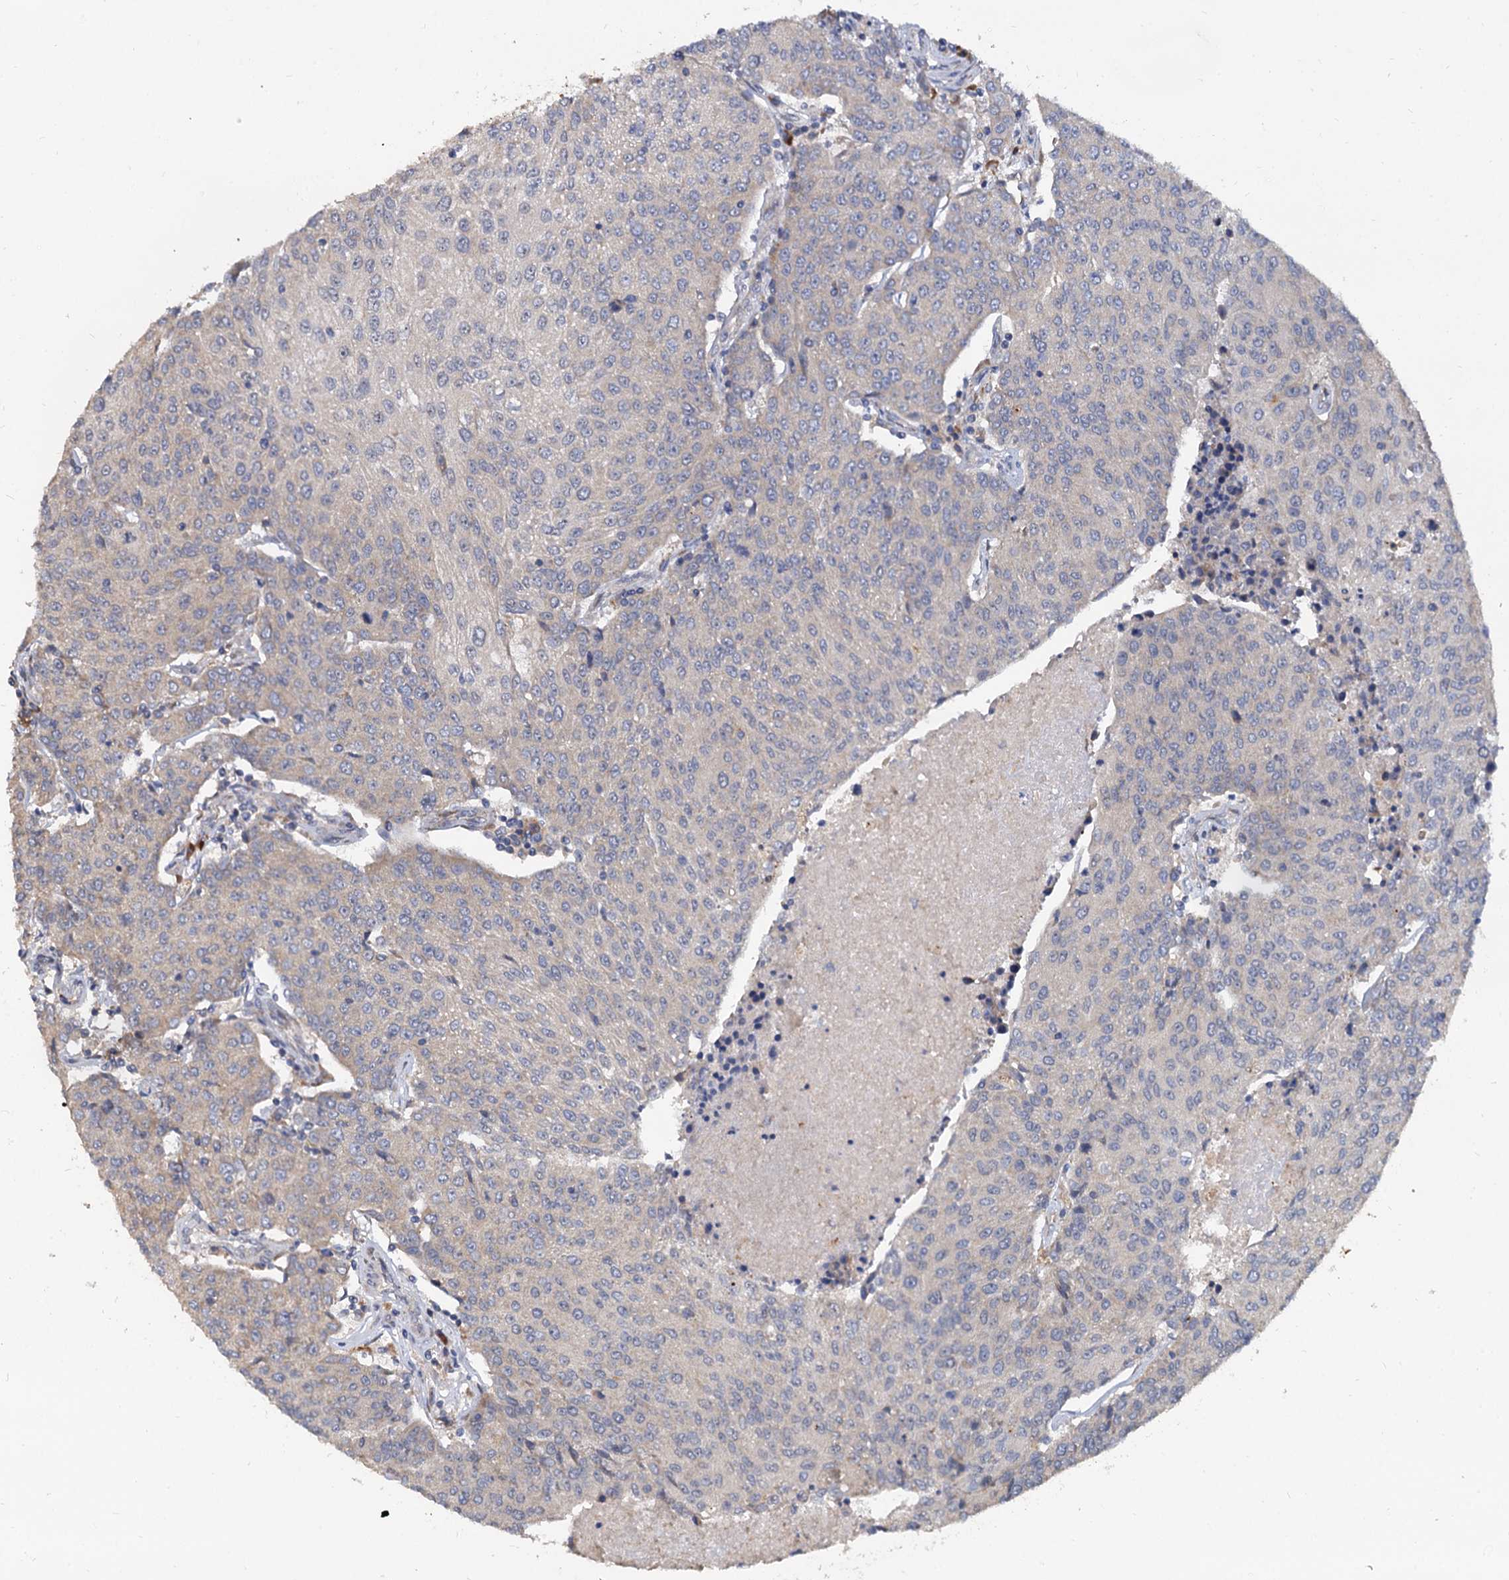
{"staining": {"intensity": "negative", "quantity": "none", "location": "none"}, "tissue": "urothelial cancer", "cell_type": "Tumor cells", "image_type": "cancer", "snomed": [{"axis": "morphology", "description": "Urothelial carcinoma, High grade"}, {"axis": "topography", "description": "Urinary bladder"}], "caption": "Tumor cells show no significant protein positivity in urothelial cancer.", "gene": "WWC3", "patient": {"sex": "female", "age": 85}}